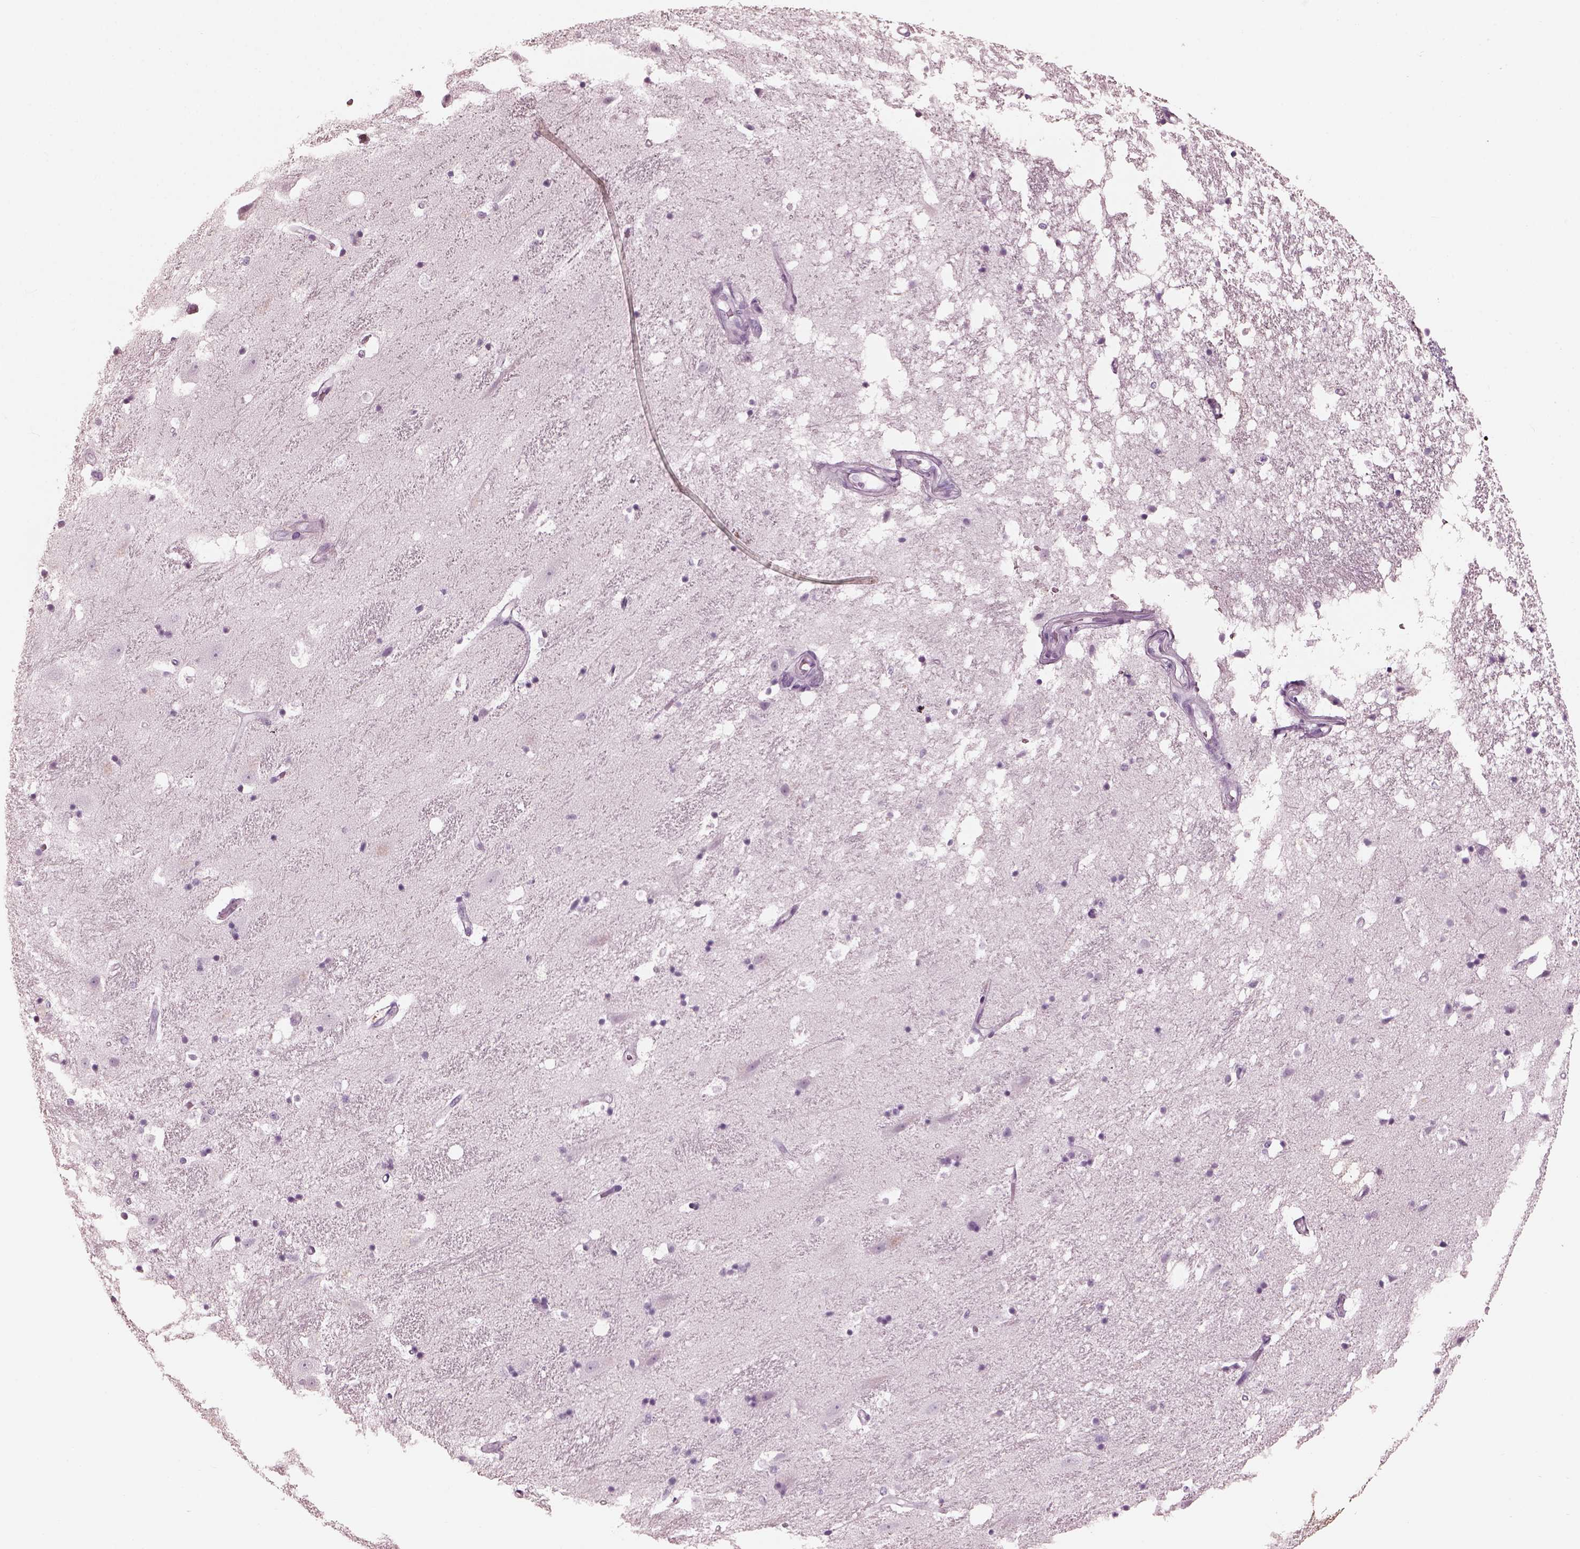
{"staining": {"intensity": "negative", "quantity": "none", "location": "none"}, "tissue": "hippocampus", "cell_type": "Glial cells", "image_type": "normal", "snomed": [{"axis": "morphology", "description": "Normal tissue, NOS"}, {"axis": "topography", "description": "Hippocampus"}], "caption": "Glial cells show no significant protein staining in benign hippocampus. (DAB immunohistochemistry (IHC) with hematoxylin counter stain).", "gene": "FABP9", "patient": {"sex": "male", "age": 49}}